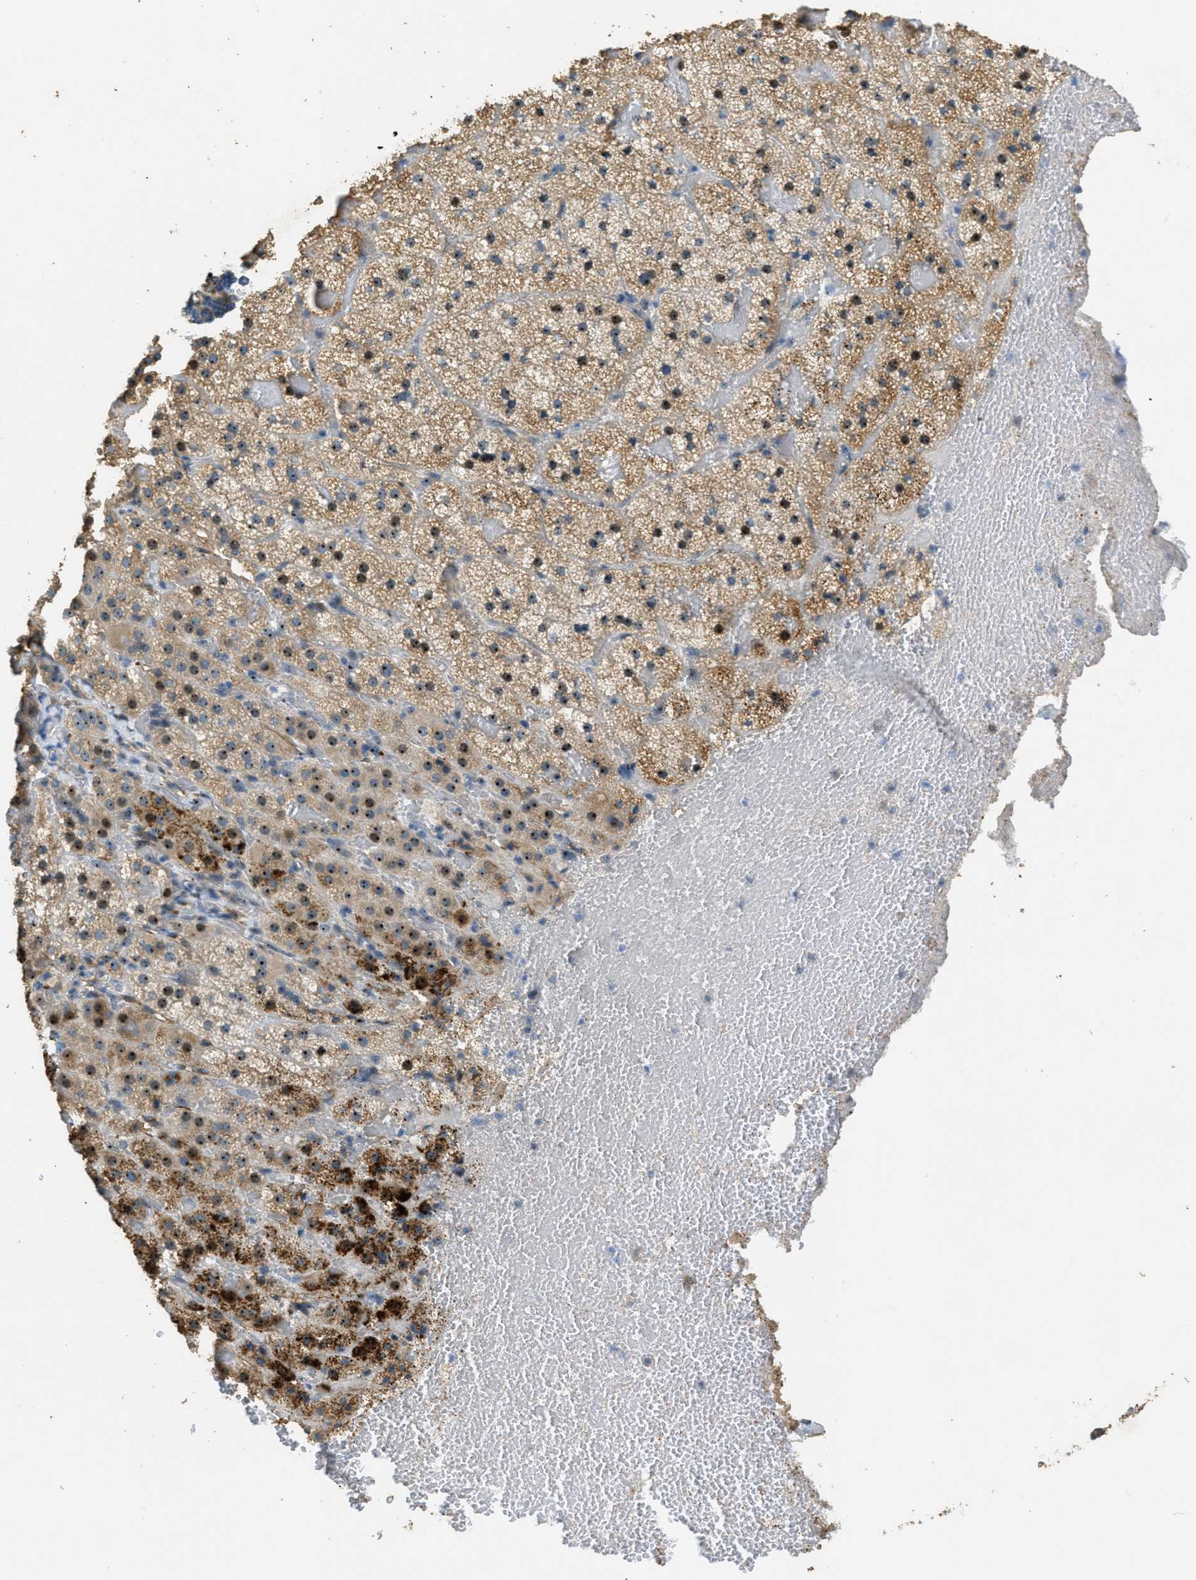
{"staining": {"intensity": "moderate", "quantity": ">75%", "location": "cytoplasmic/membranous,nuclear"}, "tissue": "adrenal gland", "cell_type": "Glandular cells", "image_type": "normal", "snomed": [{"axis": "morphology", "description": "Normal tissue, NOS"}, {"axis": "topography", "description": "Adrenal gland"}], "caption": "The histopathology image exhibits a brown stain indicating the presence of a protein in the cytoplasmic/membranous,nuclear of glandular cells in adrenal gland. (DAB (3,3'-diaminobenzidine) = brown stain, brightfield microscopy at high magnification).", "gene": "OSMR", "patient": {"sex": "female", "age": 59}}